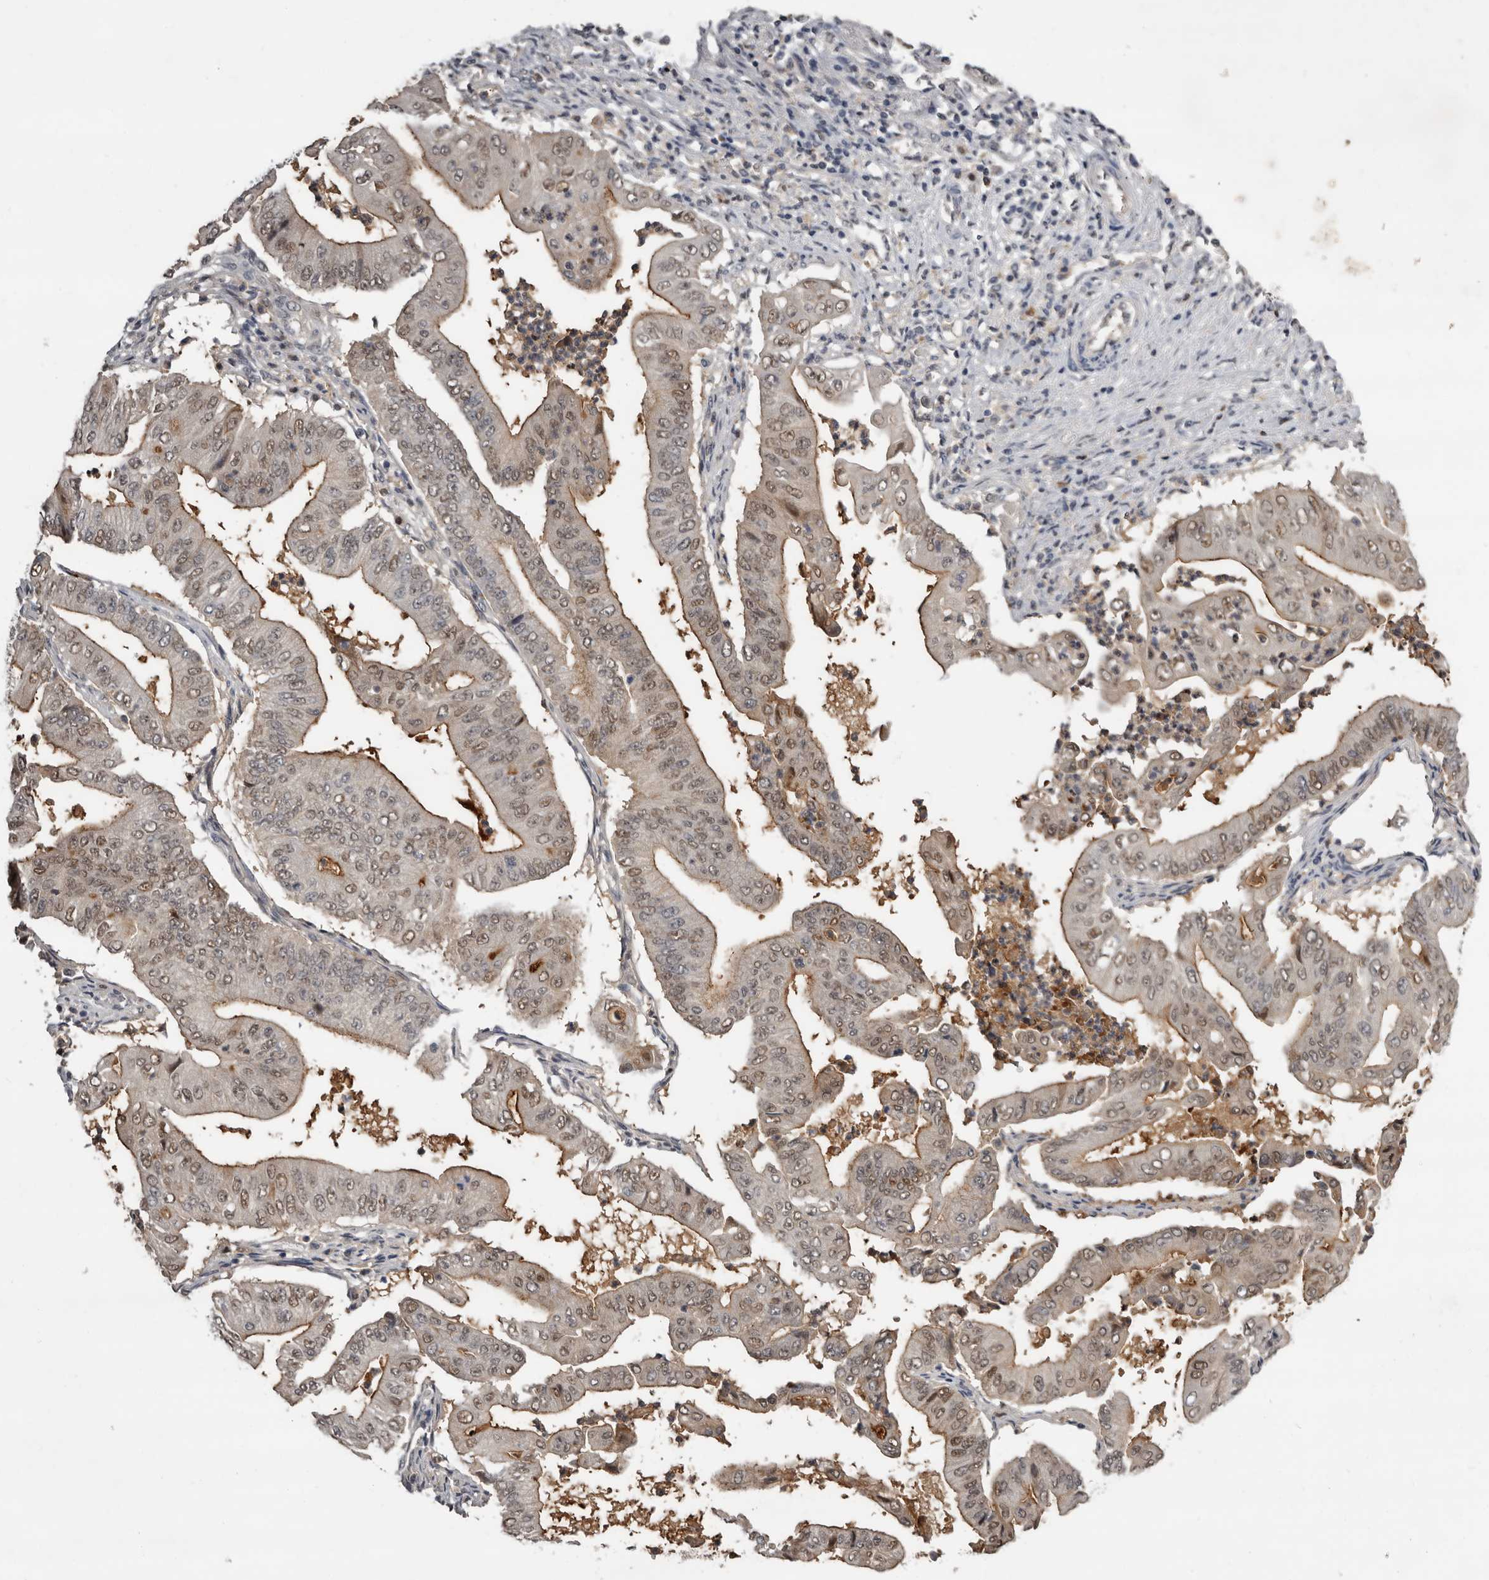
{"staining": {"intensity": "moderate", "quantity": "25%-75%", "location": "cytoplasmic/membranous,nuclear"}, "tissue": "pancreatic cancer", "cell_type": "Tumor cells", "image_type": "cancer", "snomed": [{"axis": "morphology", "description": "Adenocarcinoma, NOS"}, {"axis": "topography", "description": "Pancreas"}], "caption": "Immunohistochemistry photomicrograph of neoplastic tissue: human pancreatic cancer (adenocarcinoma) stained using immunohistochemistry reveals medium levels of moderate protein expression localized specifically in the cytoplasmic/membranous and nuclear of tumor cells, appearing as a cytoplasmic/membranous and nuclear brown color.", "gene": "RBKS", "patient": {"sex": "female", "age": 77}}